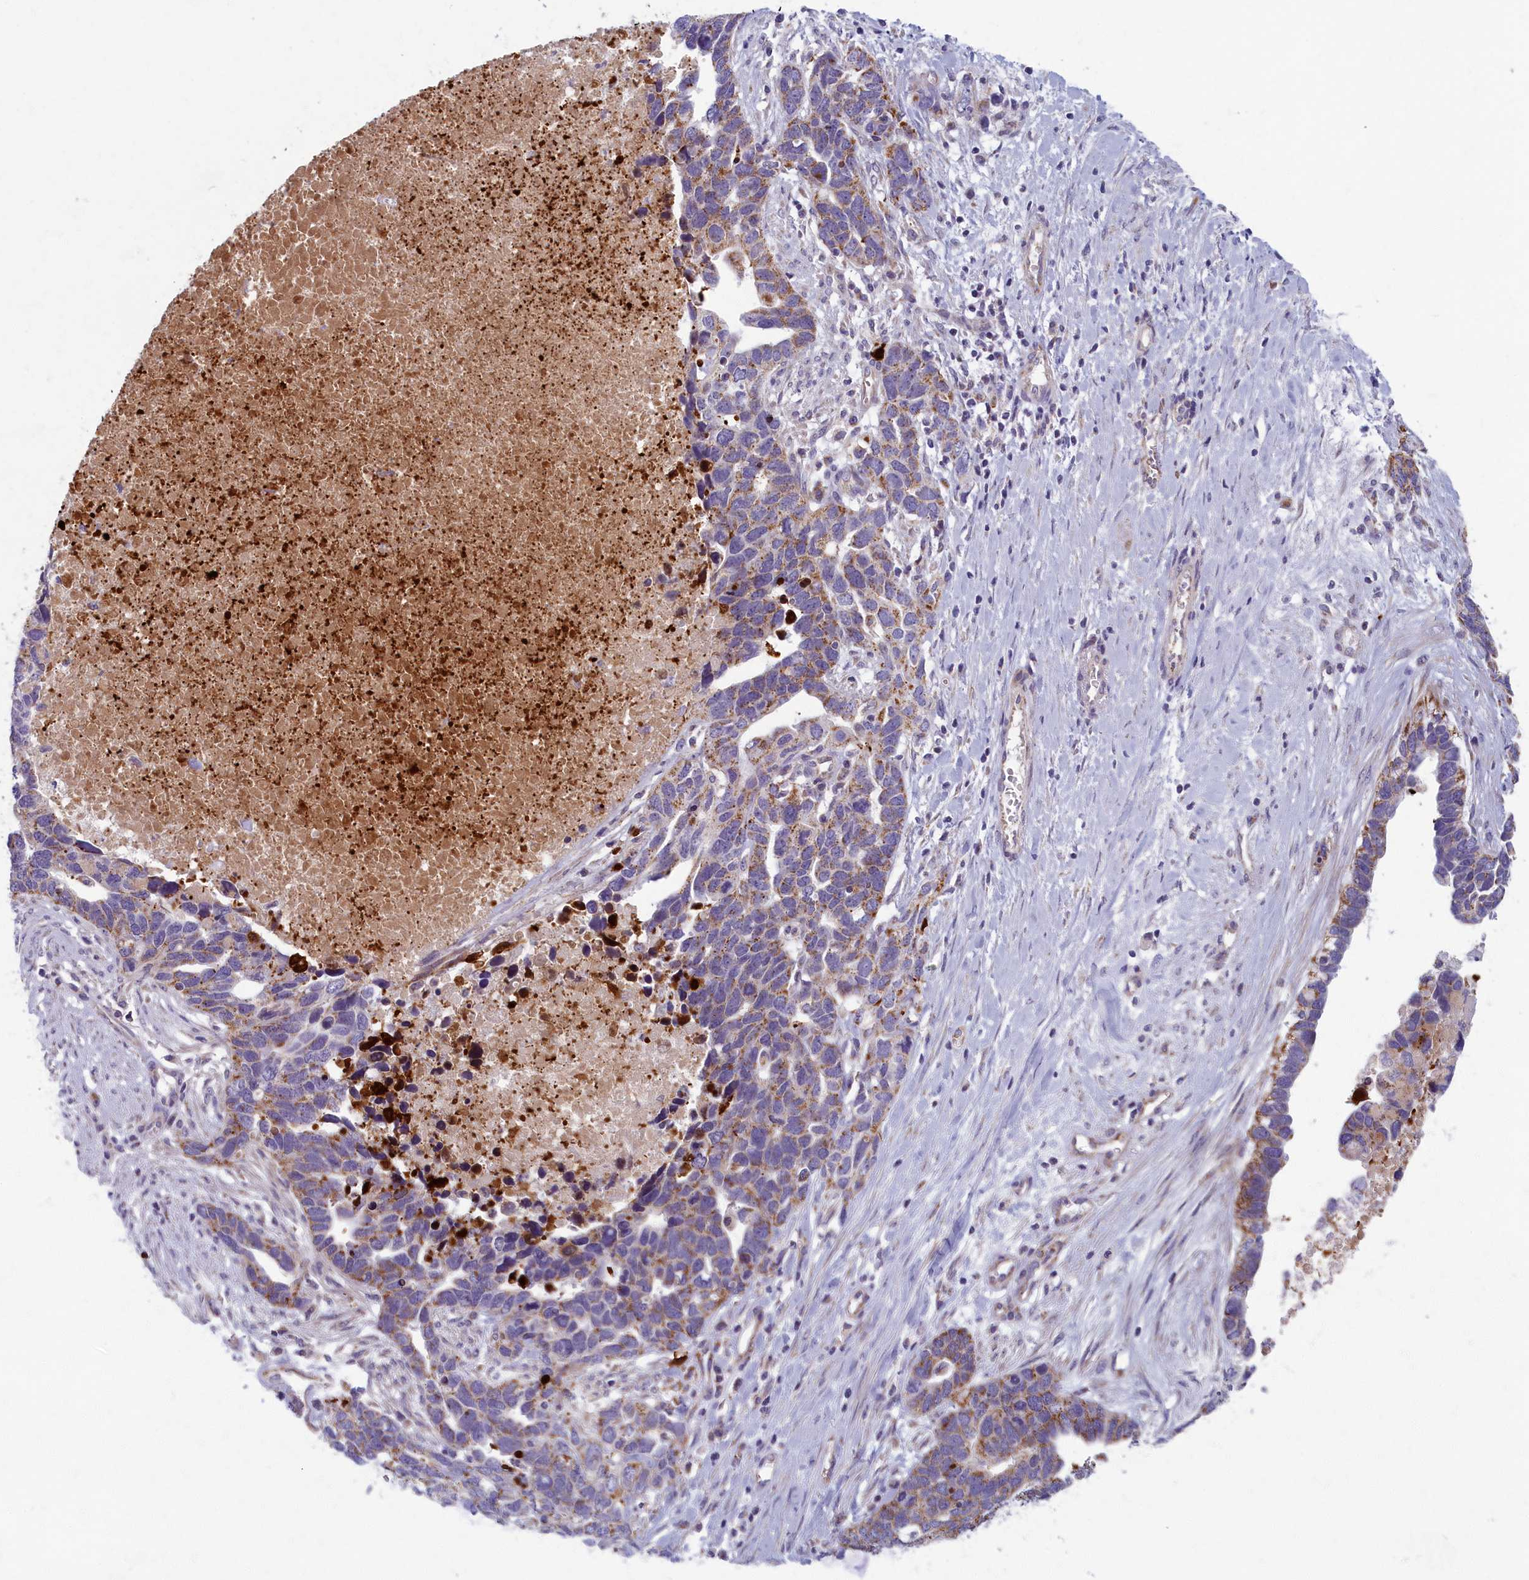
{"staining": {"intensity": "moderate", "quantity": "25%-75%", "location": "cytoplasmic/membranous"}, "tissue": "ovarian cancer", "cell_type": "Tumor cells", "image_type": "cancer", "snomed": [{"axis": "morphology", "description": "Cystadenocarcinoma, serous, NOS"}, {"axis": "topography", "description": "Ovary"}], "caption": "A micrograph of ovarian cancer (serous cystadenocarcinoma) stained for a protein demonstrates moderate cytoplasmic/membranous brown staining in tumor cells.", "gene": "MRPS25", "patient": {"sex": "female", "age": 54}}